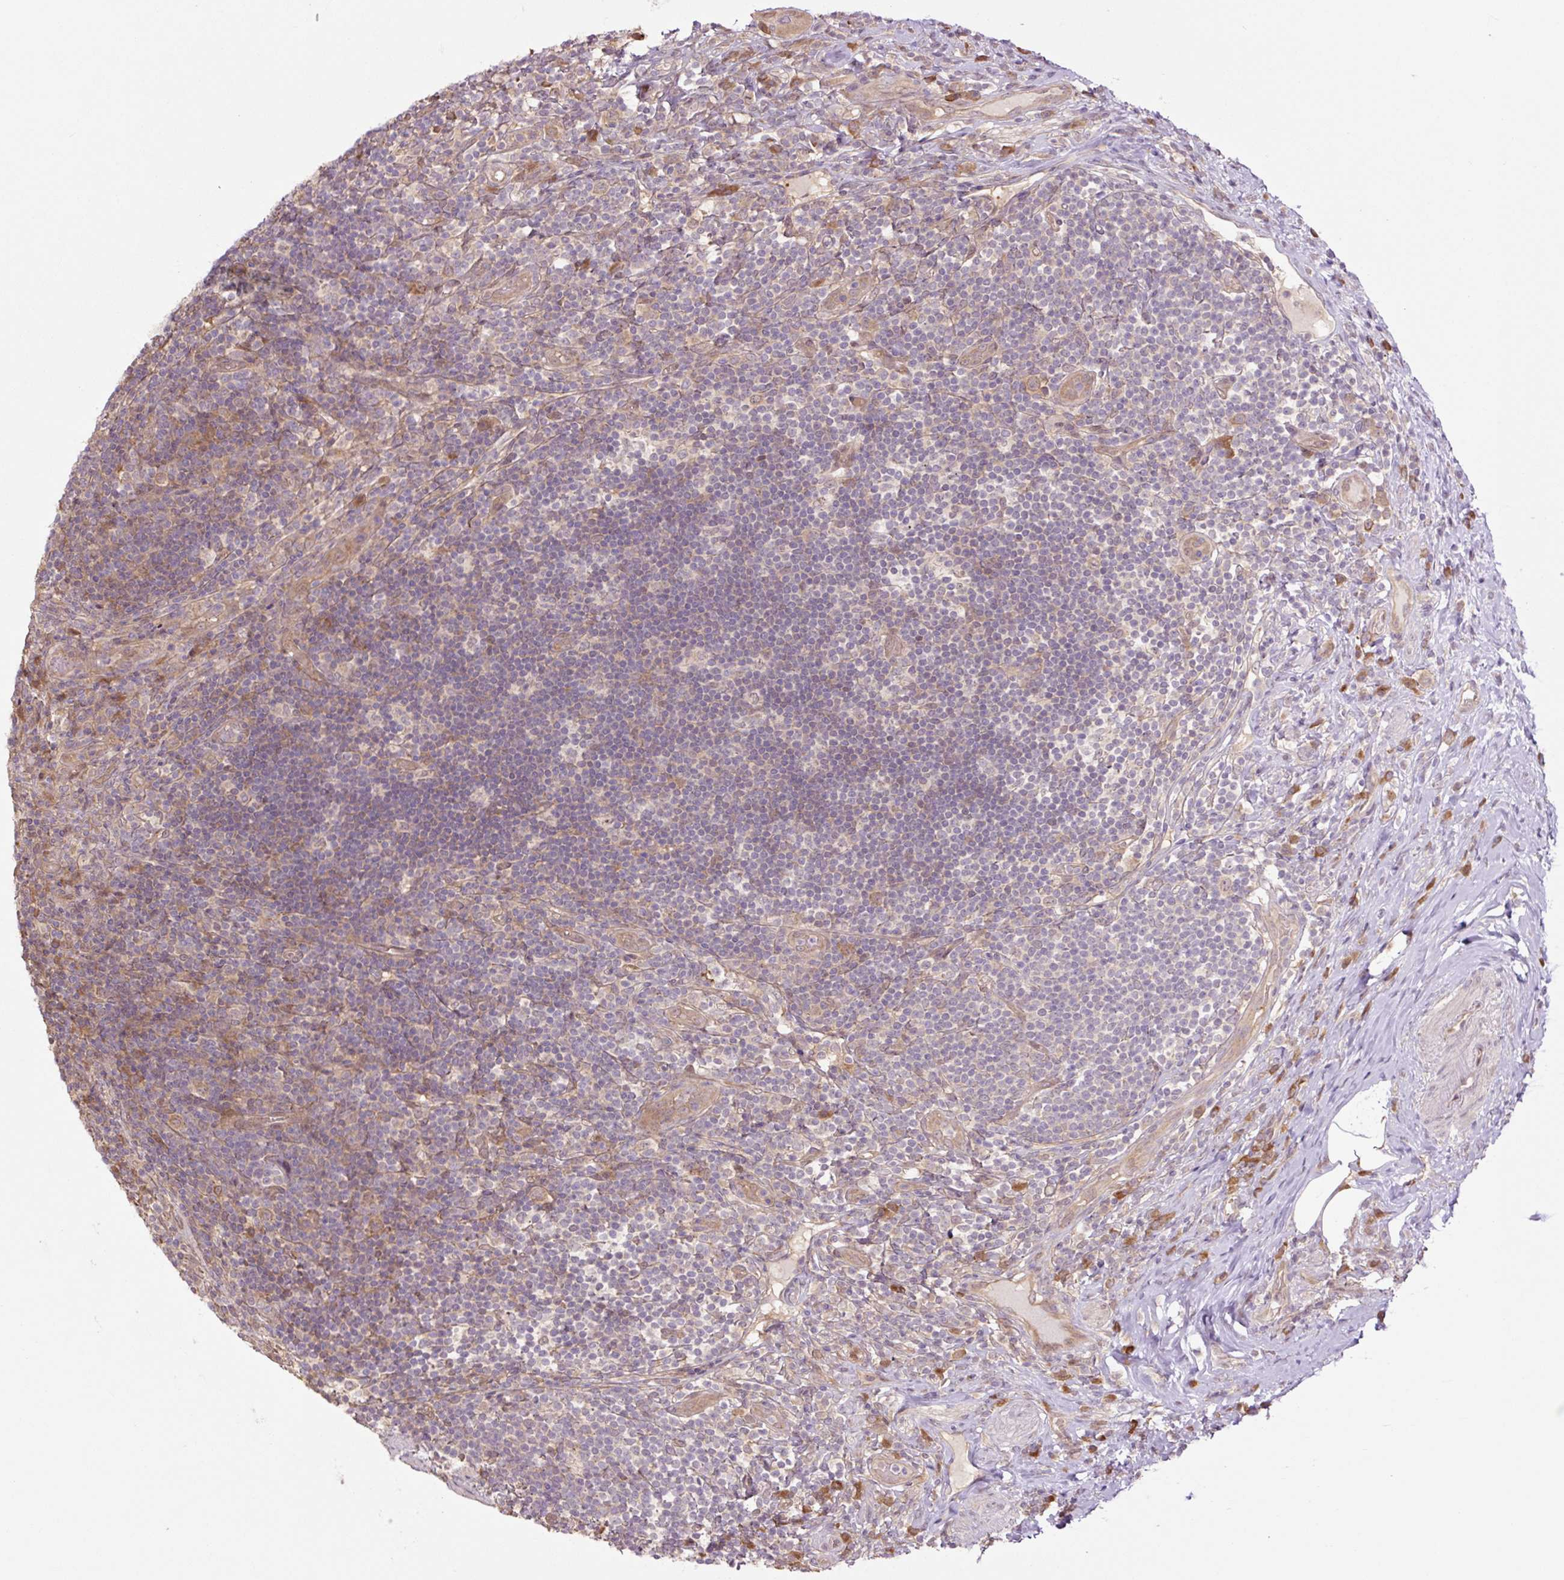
{"staining": {"intensity": "moderate", "quantity": ">75%", "location": "cytoplasmic/membranous"}, "tissue": "appendix", "cell_type": "Glandular cells", "image_type": "normal", "snomed": [{"axis": "morphology", "description": "Normal tissue, NOS"}, {"axis": "topography", "description": "Appendix"}], "caption": "Moderate cytoplasmic/membranous expression for a protein is appreciated in about >75% of glandular cells of benign appendix using immunohistochemistry.", "gene": "TPT1", "patient": {"sex": "female", "age": 43}}